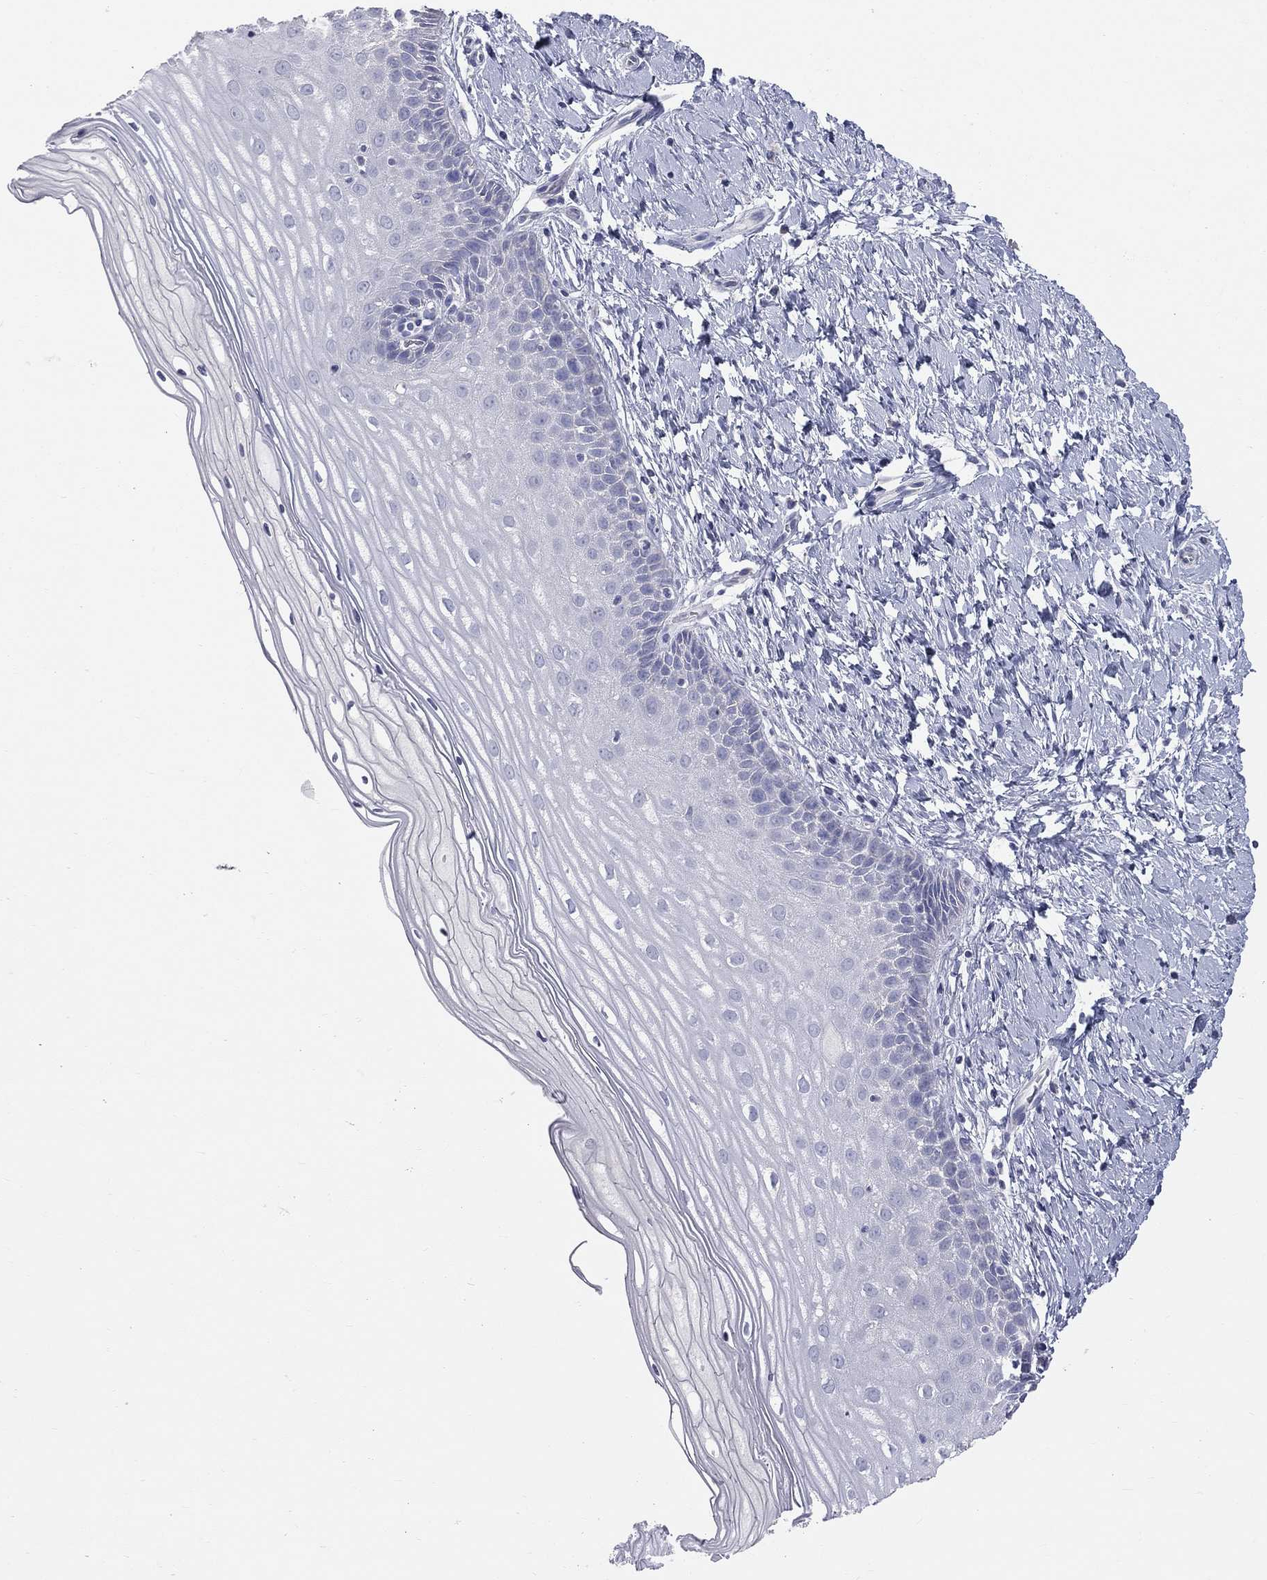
{"staining": {"intensity": "negative", "quantity": "none", "location": "none"}, "tissue": "cervix", "cell_type": "Glandular cells", "image_type": "normal", "snomed": [{"axis": "morphology", "description": "Normal tissue, NOS"}, {"axis": "topography", "description": "Cervix"}], "caption": "Immunohistochemical staining of normal human cervix shows no significant positivity in glandular cells.", "gene": "STK31", "patient": {"sex": "female", "age": 37}}